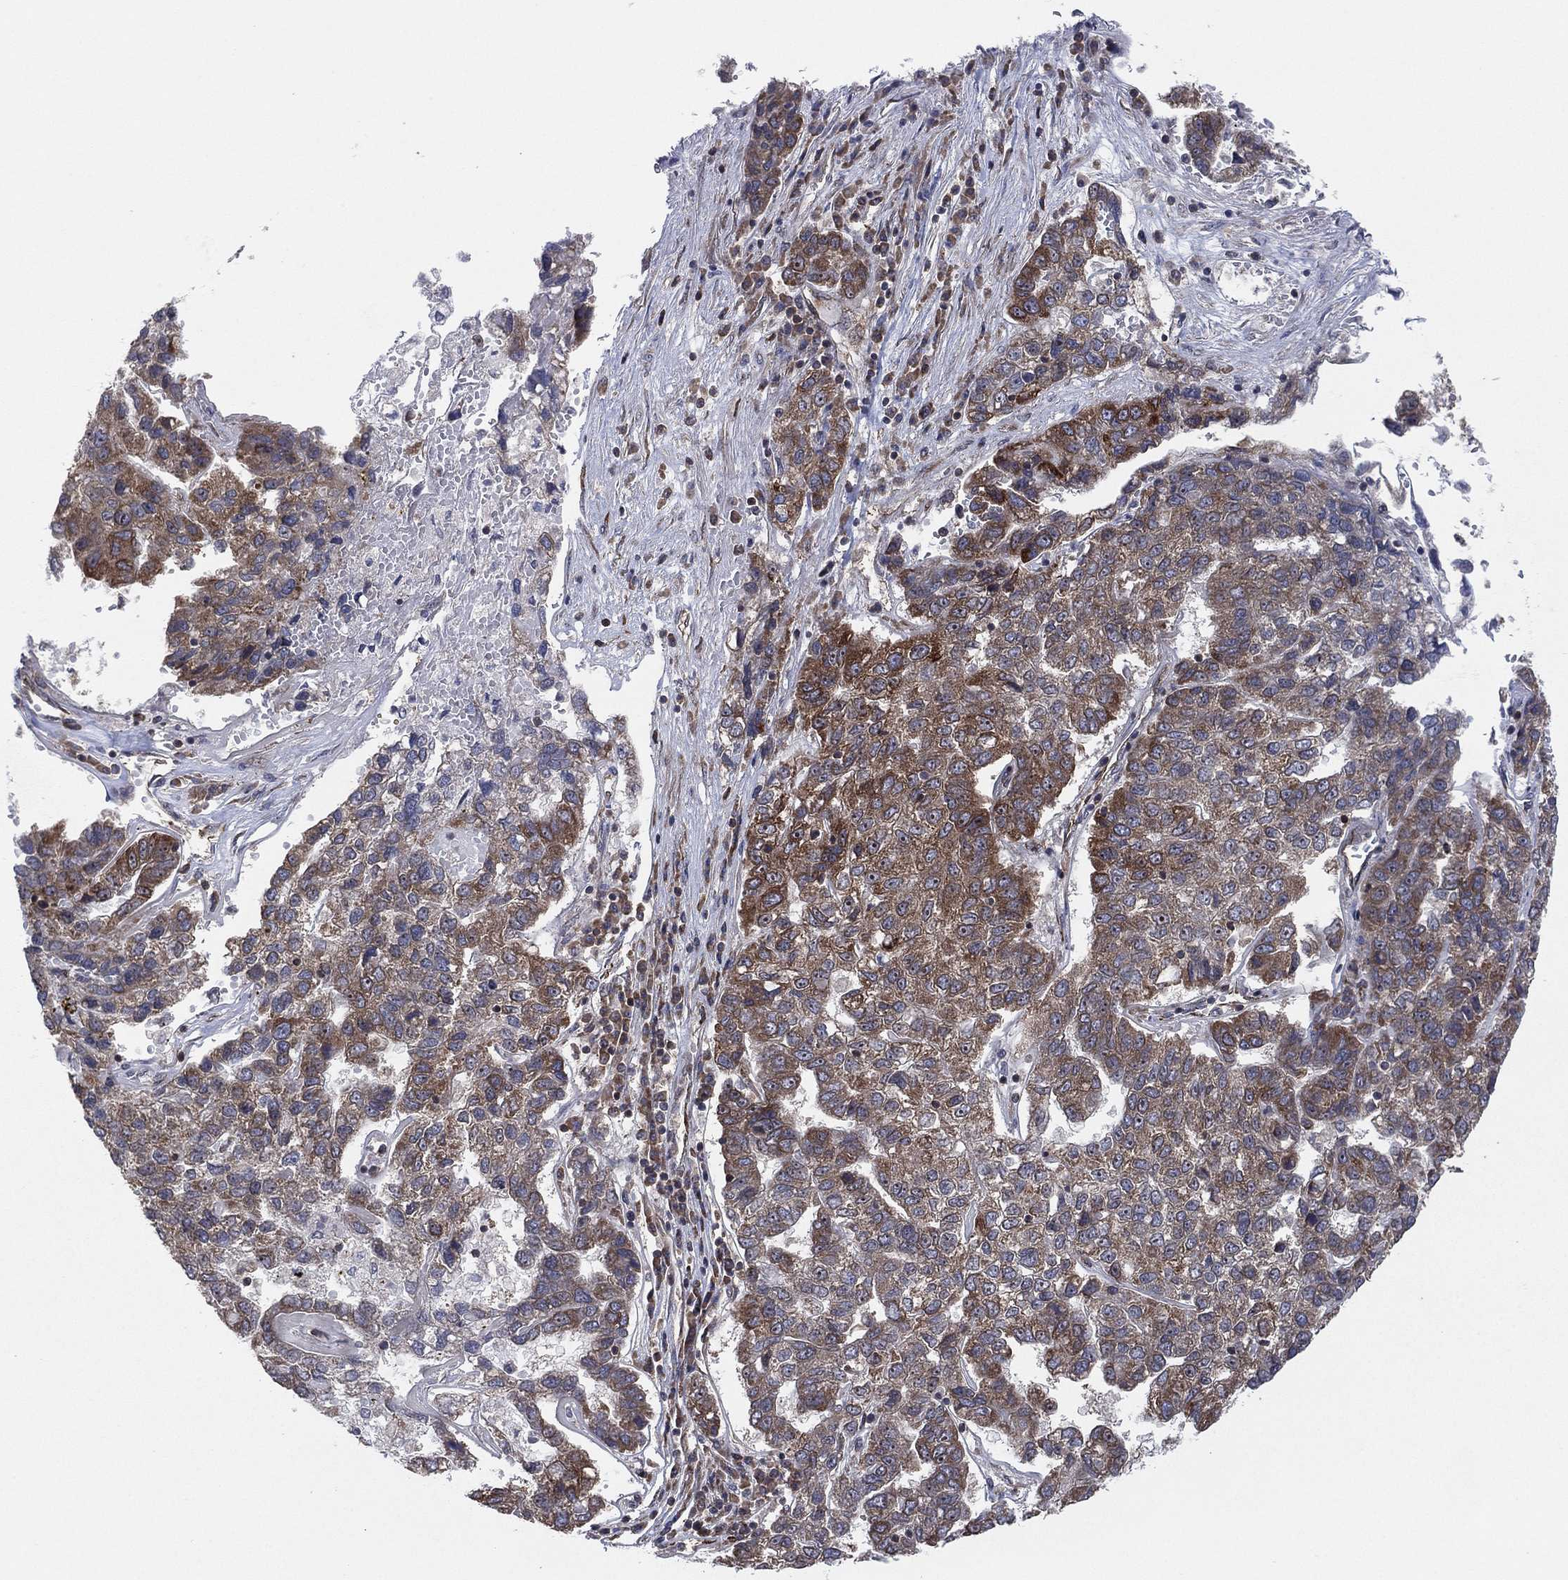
{"staining": {"intensity": "moderate", "quantity": "25%-75%", "location": "cytoplasmic/membranous,nuclear"}, "tissue": "pancreatic cancer", "cell_type": "Tumor cells", "image_type": "cancer", "snomed": [{"axis": "morphology", "description": "Adenocarcinoma, NOS"}, {"axis": "topography", "description": "Pancreas"}], "caption": "Pancreatic adenocarcinoma stained with a protein marker demonstrates moderate staining in tumor cells.", "gene": "TMCO1", "patient": {"sex": "female", "age": 61}}